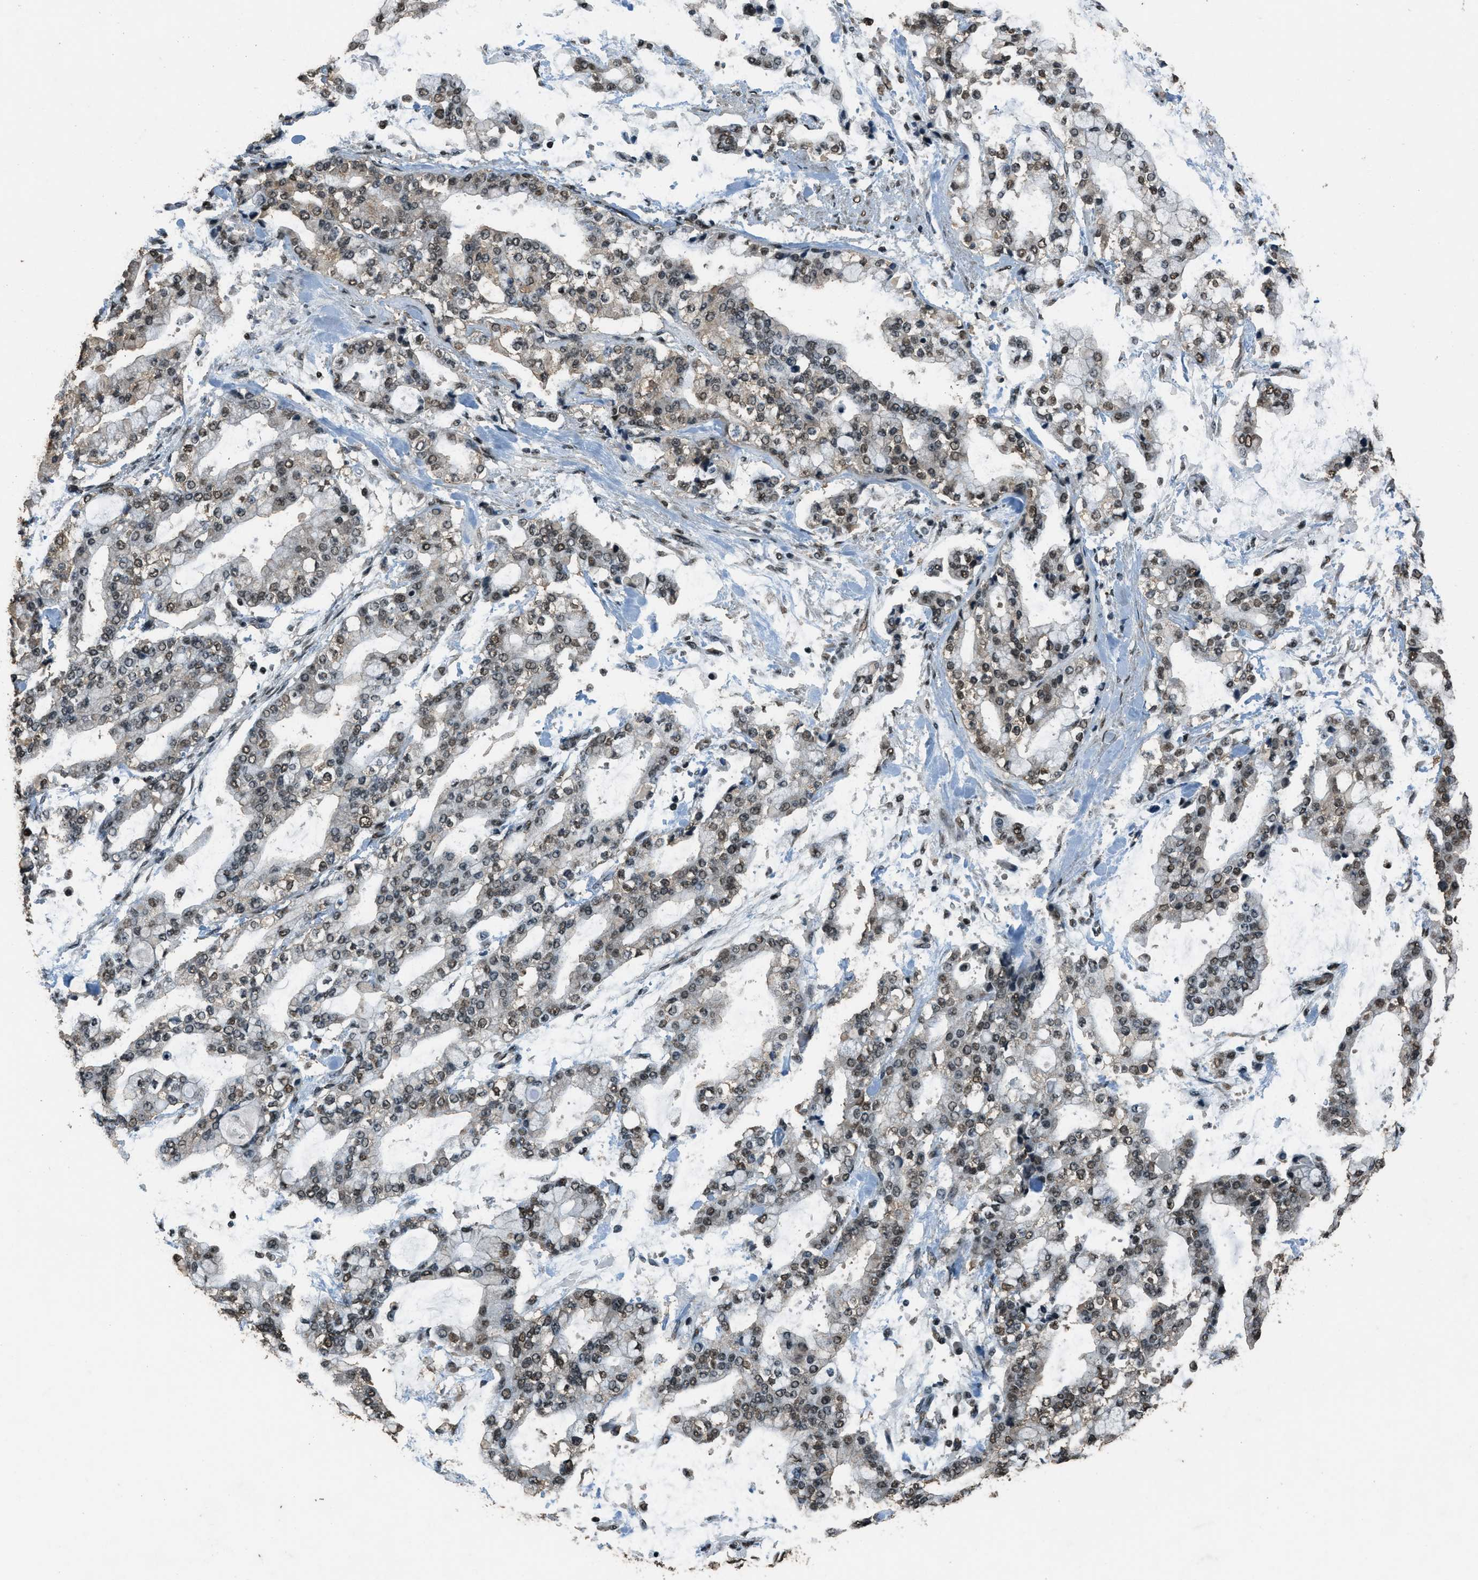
{"staining": {"intensity": "moderate", "quantity": ">75%", "location": "nuclear"}, "tissue": "stomach cancer", "cell_type": "Tumor cells", "image_type": "cancer", "snomed": [{"axis": "morphology", "description": "Normal tissue, NOS"}, {"axis": "morphology", "description": "Adenocarcinoma, NOS"}, {"axis": "topography", "description": "Stomach, upper"}, {"axis": "topography", "description": "Stomach"}], "caption": "Stomach cancer (adenocarcinoma) stained for a protein (brown) shows moderate nuclear positive positivity in about >75% of tumor cells.", "gene": "MYB", "patient": {"sex": "male", "age": 76}}